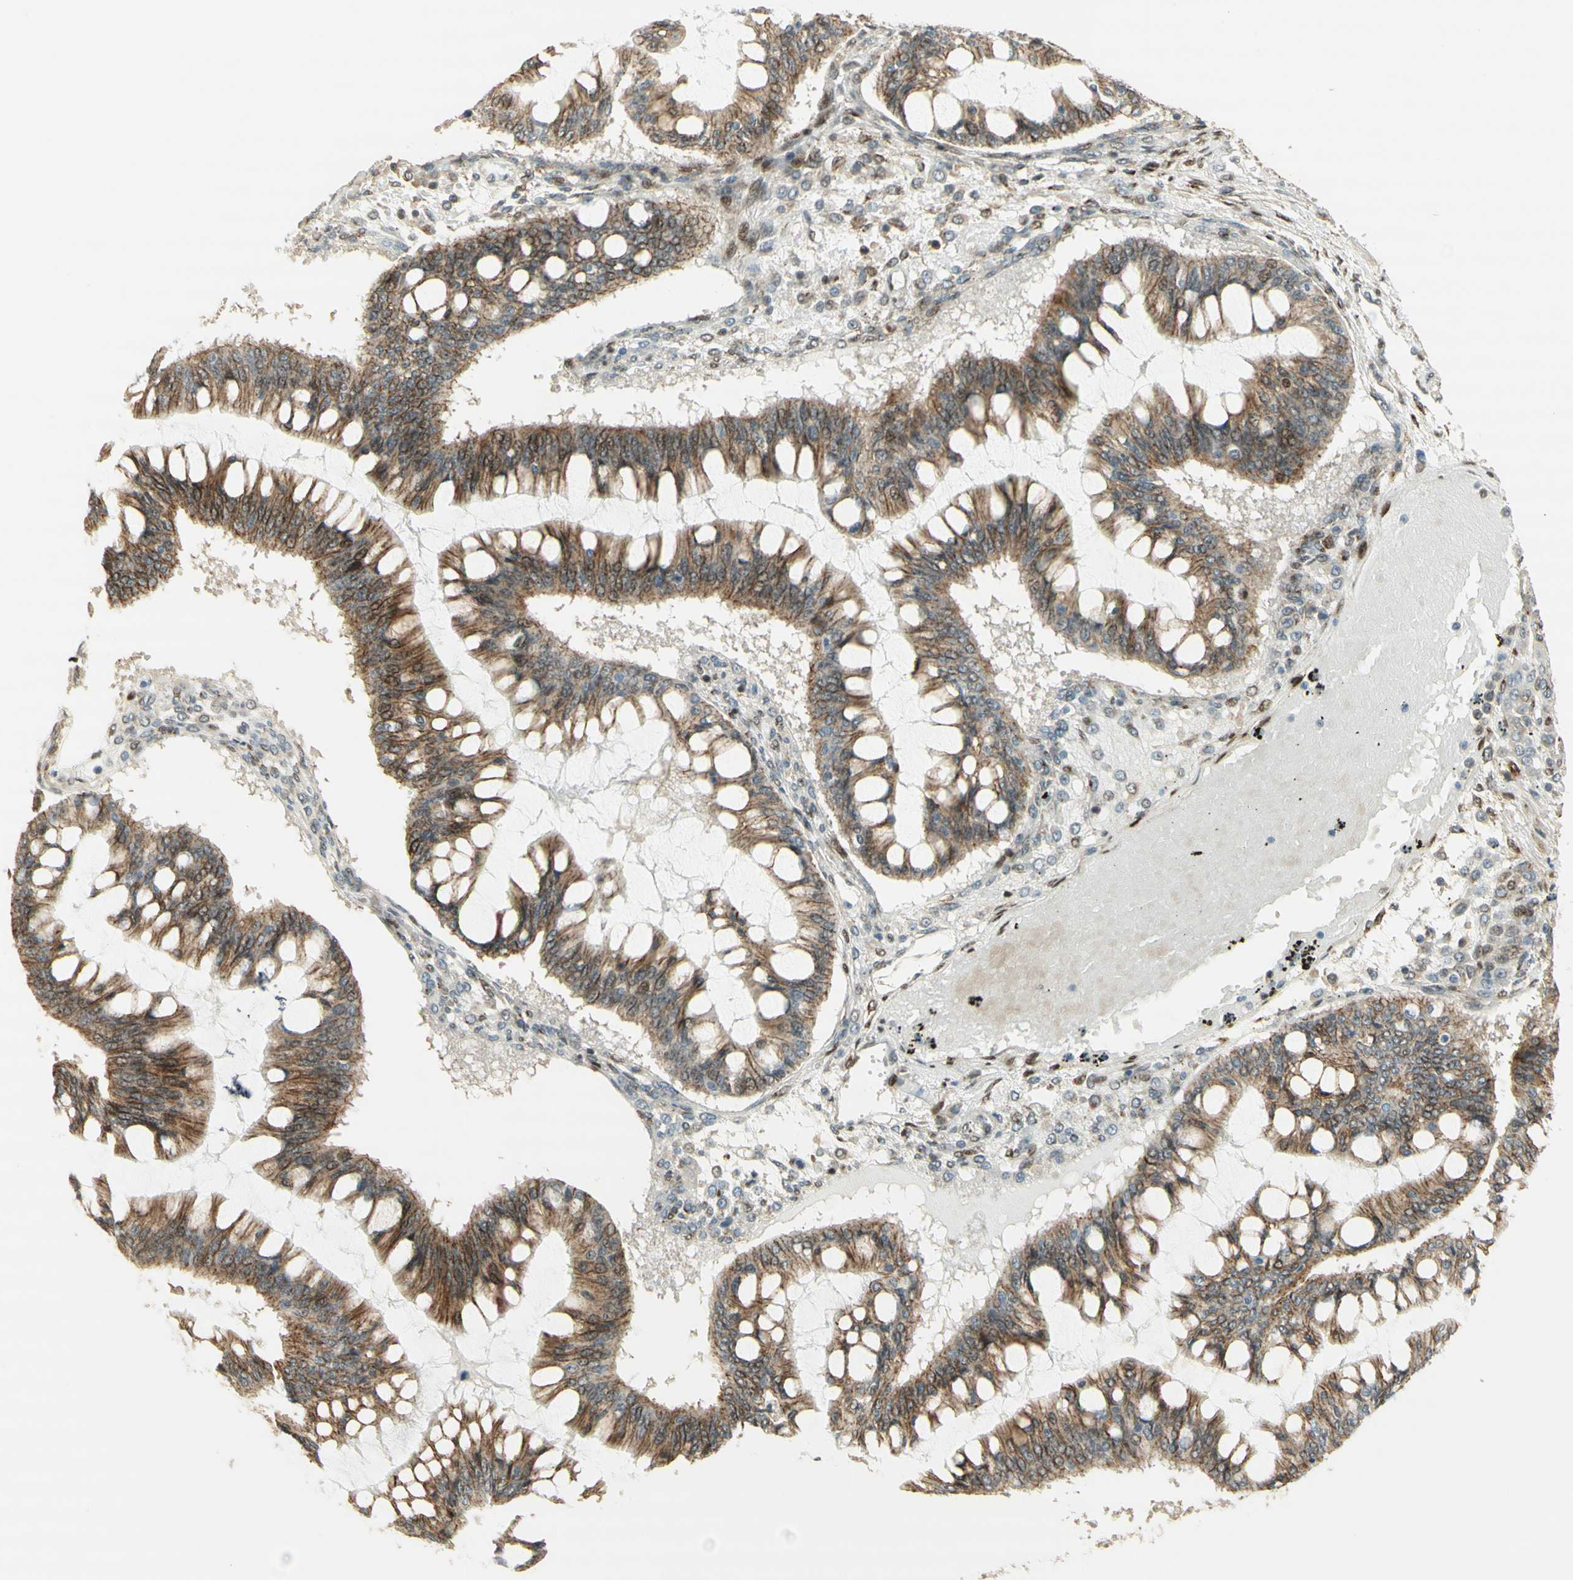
{"staining": {"intensity": "strong", "quantity": ">75%", "location": "cytoplasmic/membranous,nuclear"}, "tissue": "ovarian cancer", "cell_type": "Tumor cells", "image_type": "cancer", "snomed": [{"axis": "morphology", "description": "Cystadenocarcinoma, mucinous, NOS"}, {"axis": "topography", "description": "Ovary"}], "caption": "Immunohistochemistry histopathology image of neoplastic tissue: ovarian cancer (mucinous cystadenocarcinoma) stained using immunohistochemistry exhibits high levels of strong protein expression localized specifically in the cytoplasmic/membranous and nuclear of tumor cells, appearing as a cytoplasmic/membranous and nuclear brown color.", "gene": "FOXP1", "patient": {"sex": "female", "age": 73}}